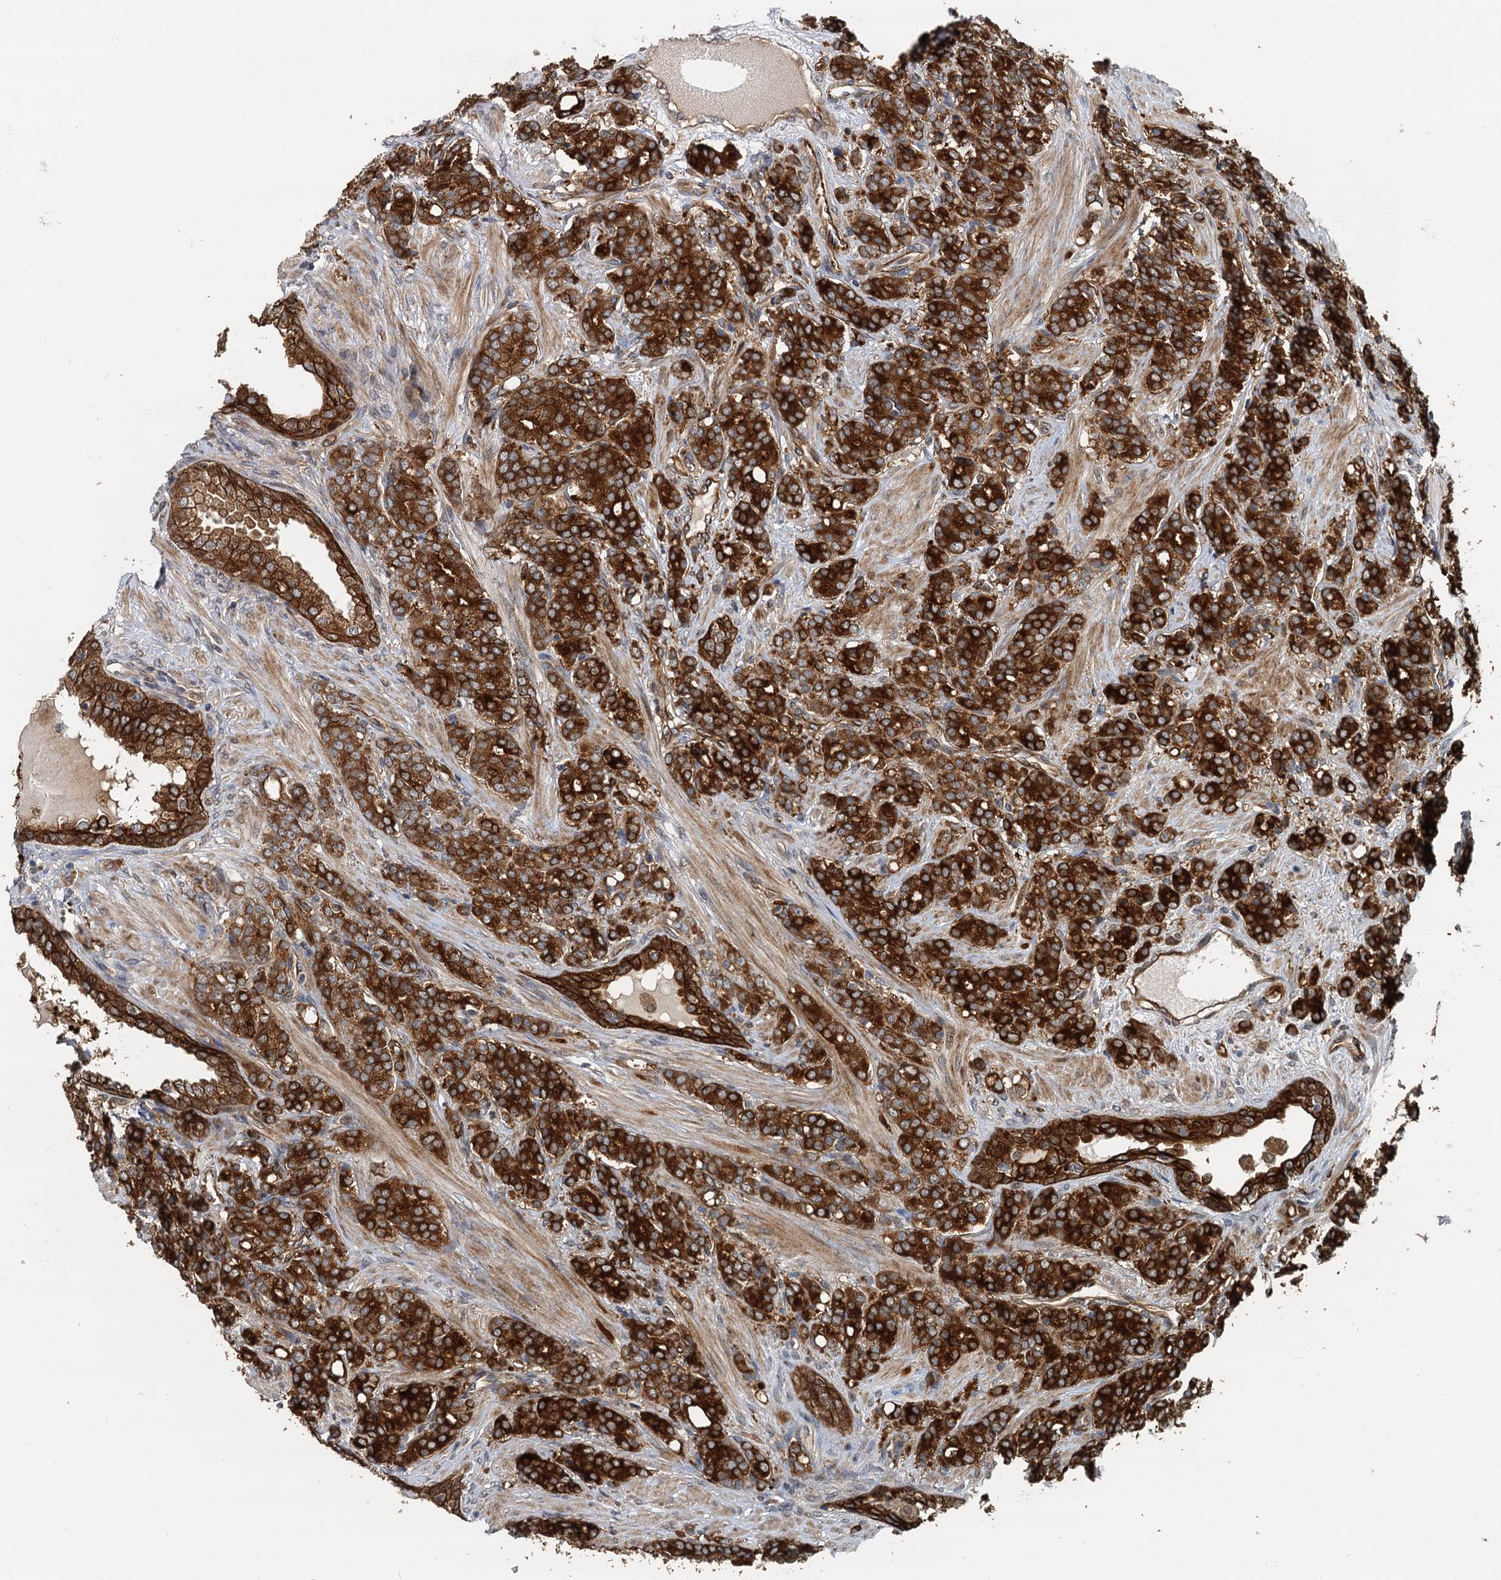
{"staining": {"intensity": "strong", "quantity": ">75%", "location": "cytoplasmic/membranous"}, "tissue": "prostate cancer", "cell_type": "Tumor cells", "image_type": "cancer", "snomed": [{"axis": "morphology", "description": "Adenocarcinoma, High grade"}, {"axis": "topography", "description": "Prostate"}], "caption": "This image demonstrates high-grade adenocarcinoma (prostate) stained with immunohistochemistry to label a protein in brown. The cytoplasmic/membranous of tumor cells show strong positivity for the protein. Nuclei are counter-stained blue.", "gene": "LRRK2", "patient": {"sex": "male", "age": 62}}